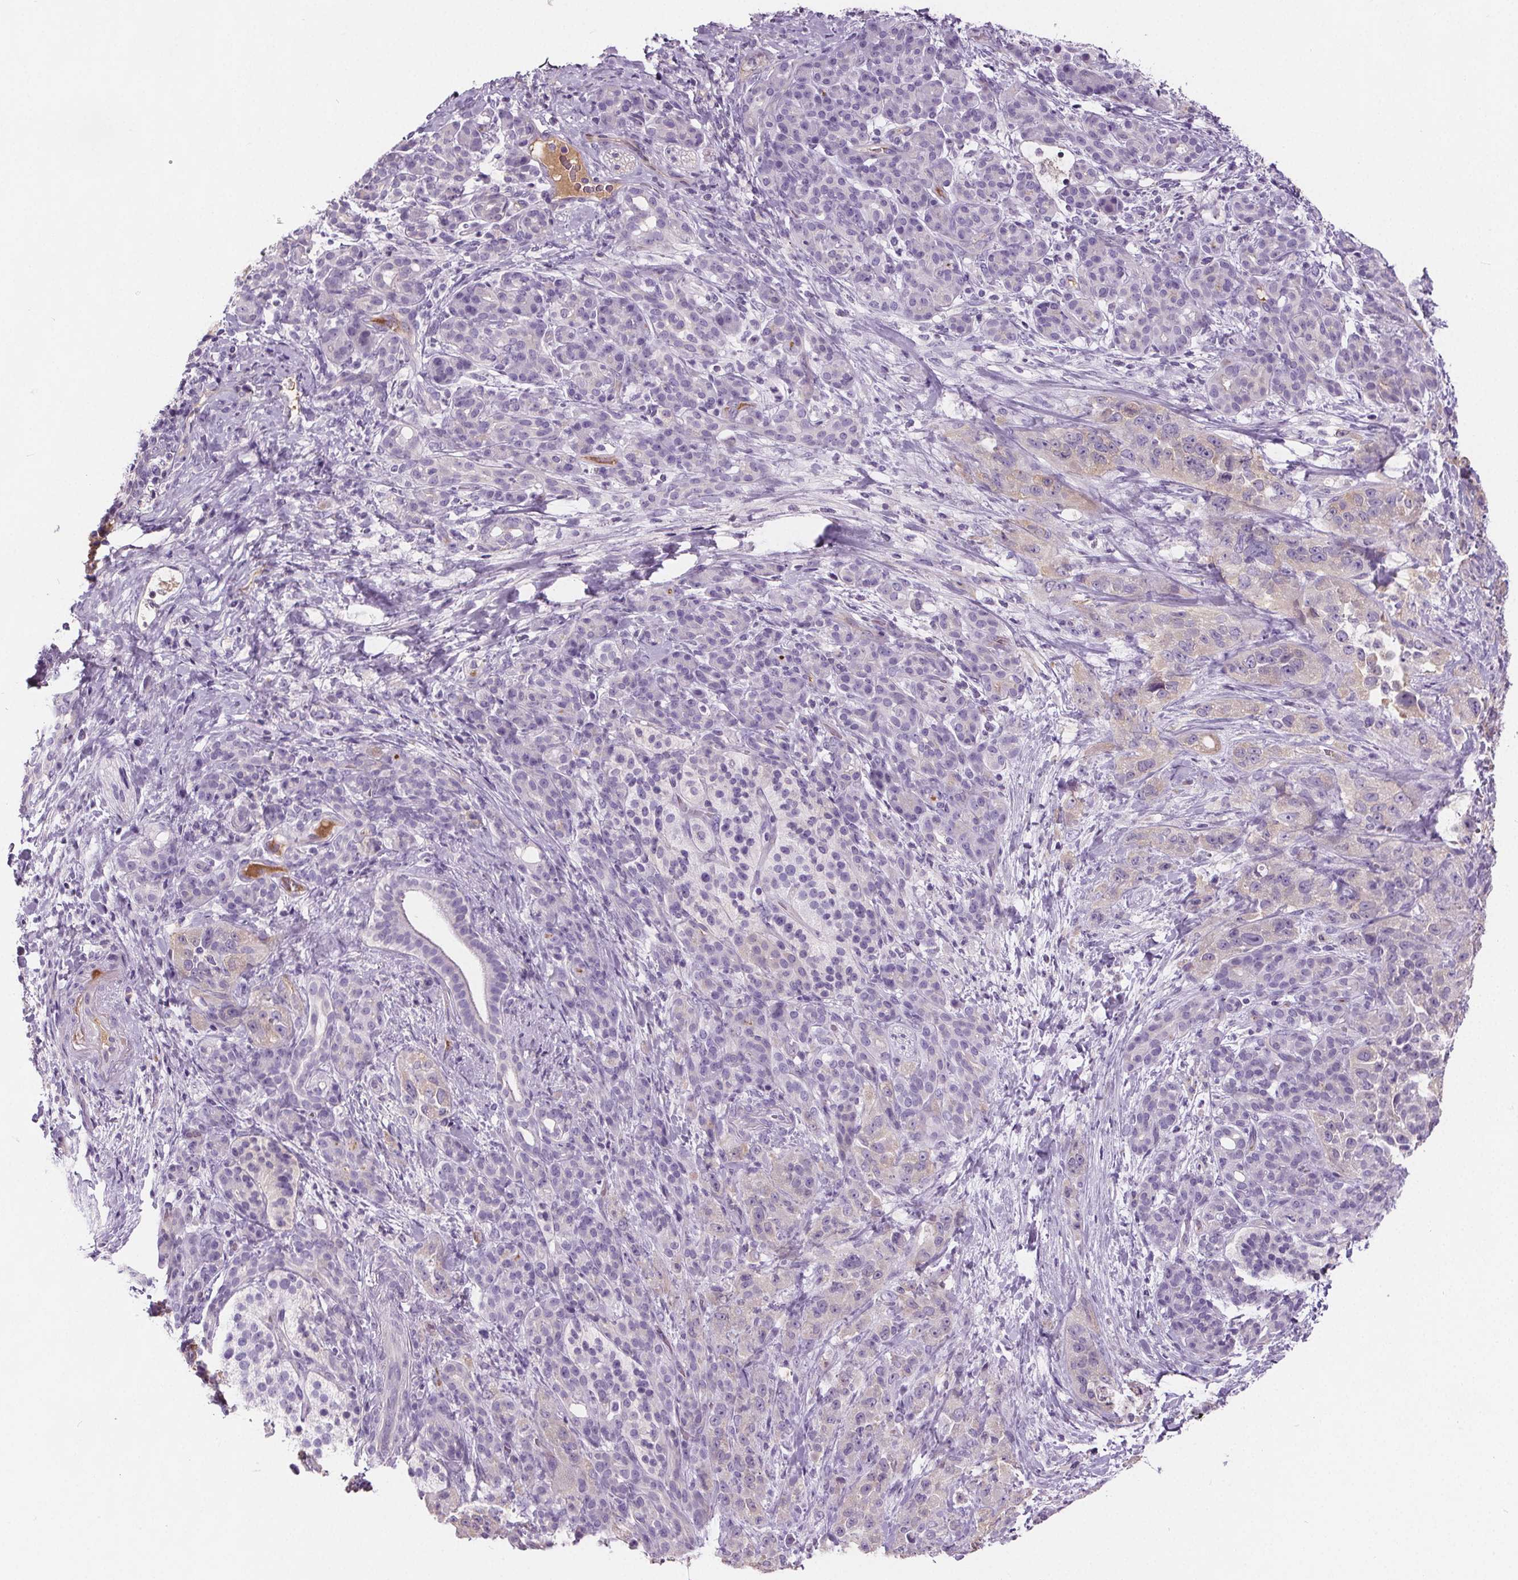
{"staining": {"intensity": "negative", "quantity": "none", "location": "none"}, "tissue": "pancreatic cancer", "cell_type": "Tumor cells", "image_type": "cancer", "snomed": [{"axis": "morphology", "description": "Adenocarcinoma, NOS"}, {"axis": "topography", "description": "Pancreas"}], "caption": "A histopathology image of pancreatic cancer (adenocarcinoma) stained for a protein exhibits no brown staining in tumor cells.", "gene": "CD5L", "patient": {"sex": "male", "age": 44}}